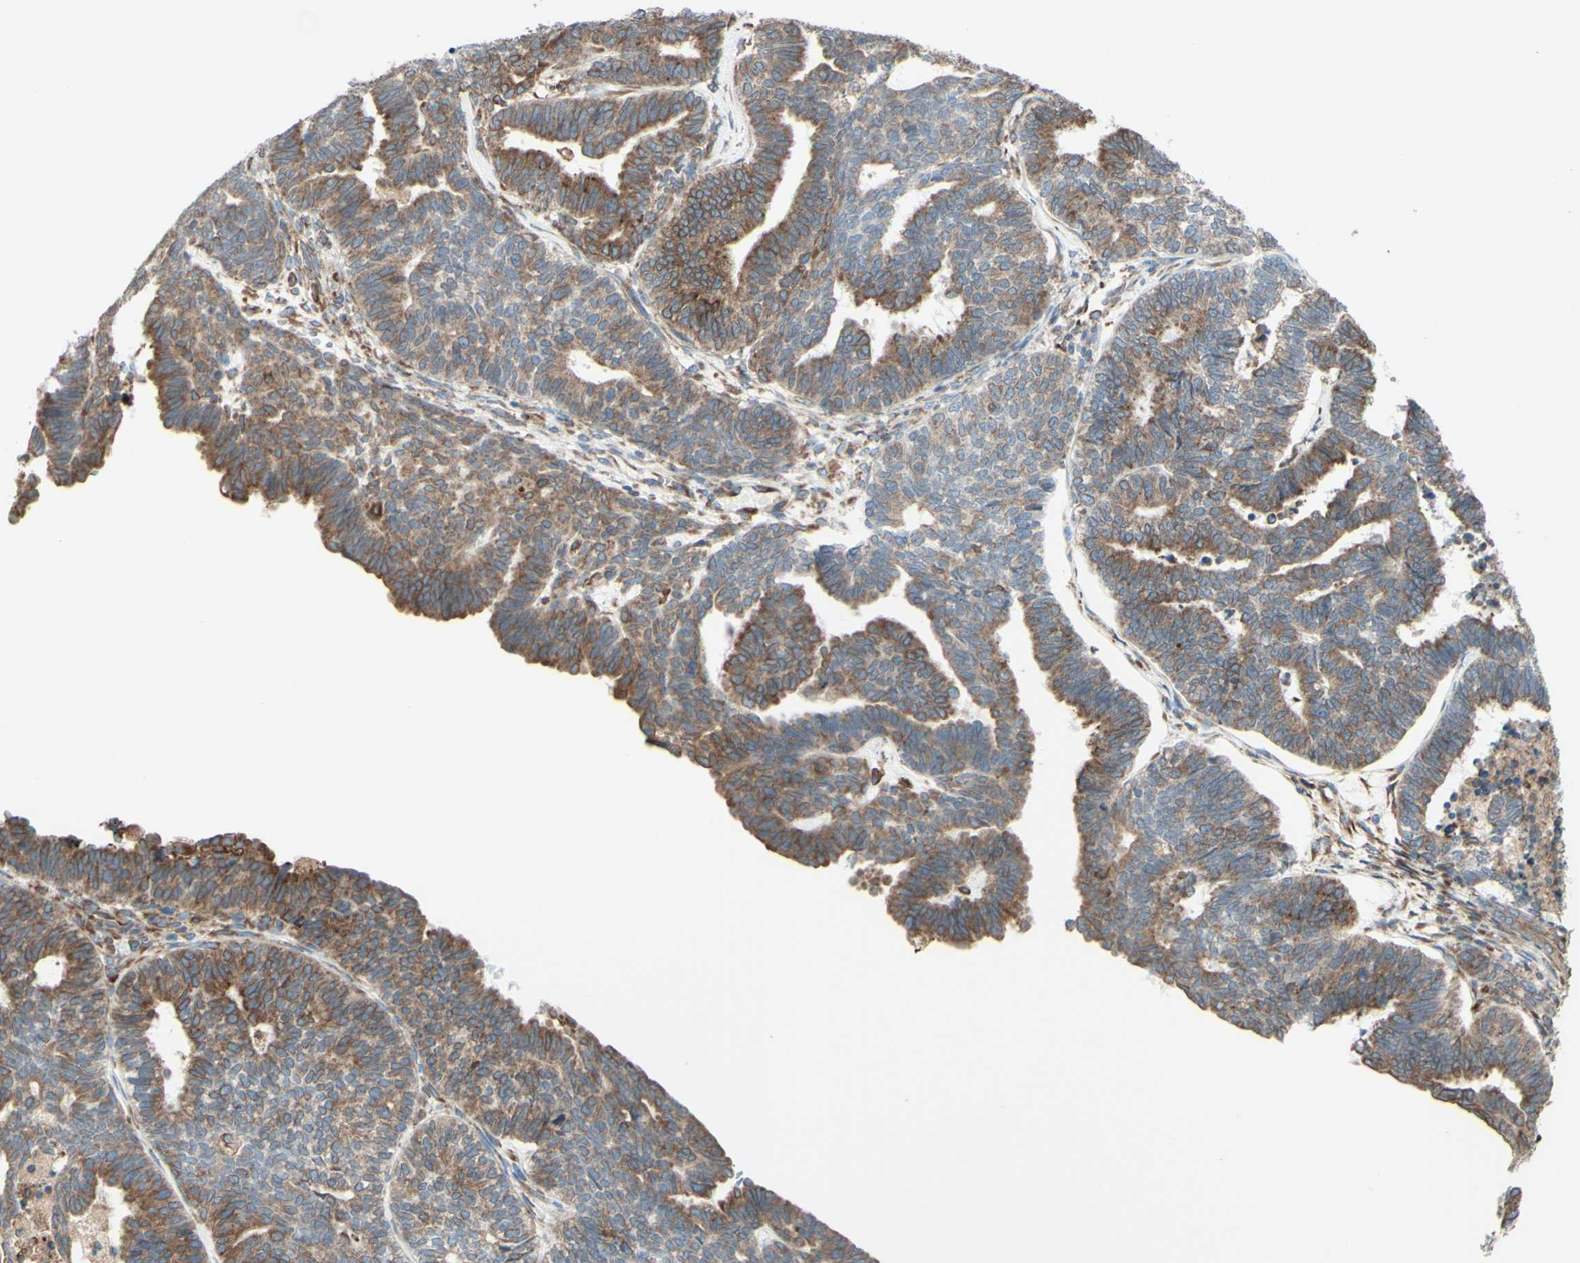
{"staining": {"intensity": "moderate", "quantity": ">75%", "location": "cytoplasmic/membranous"}, "tissue": "endometrial cancer", "cell_type": "Tumor cells", "image_type": "cancer", "snomed": [{"axis": "morphology", "description": "Adenocarcinoma, NOS"}, {"axis": "topography", "description": "Endometrium"}], "caption": "Protein expression analysis of human endometrial adenocarcinoma reveals moderate cytoplasmic/membranous staining in approximately >75% of tumor cells.", "gene": "DNAJB11", "patient": {"sex": "female", "age": 70}}